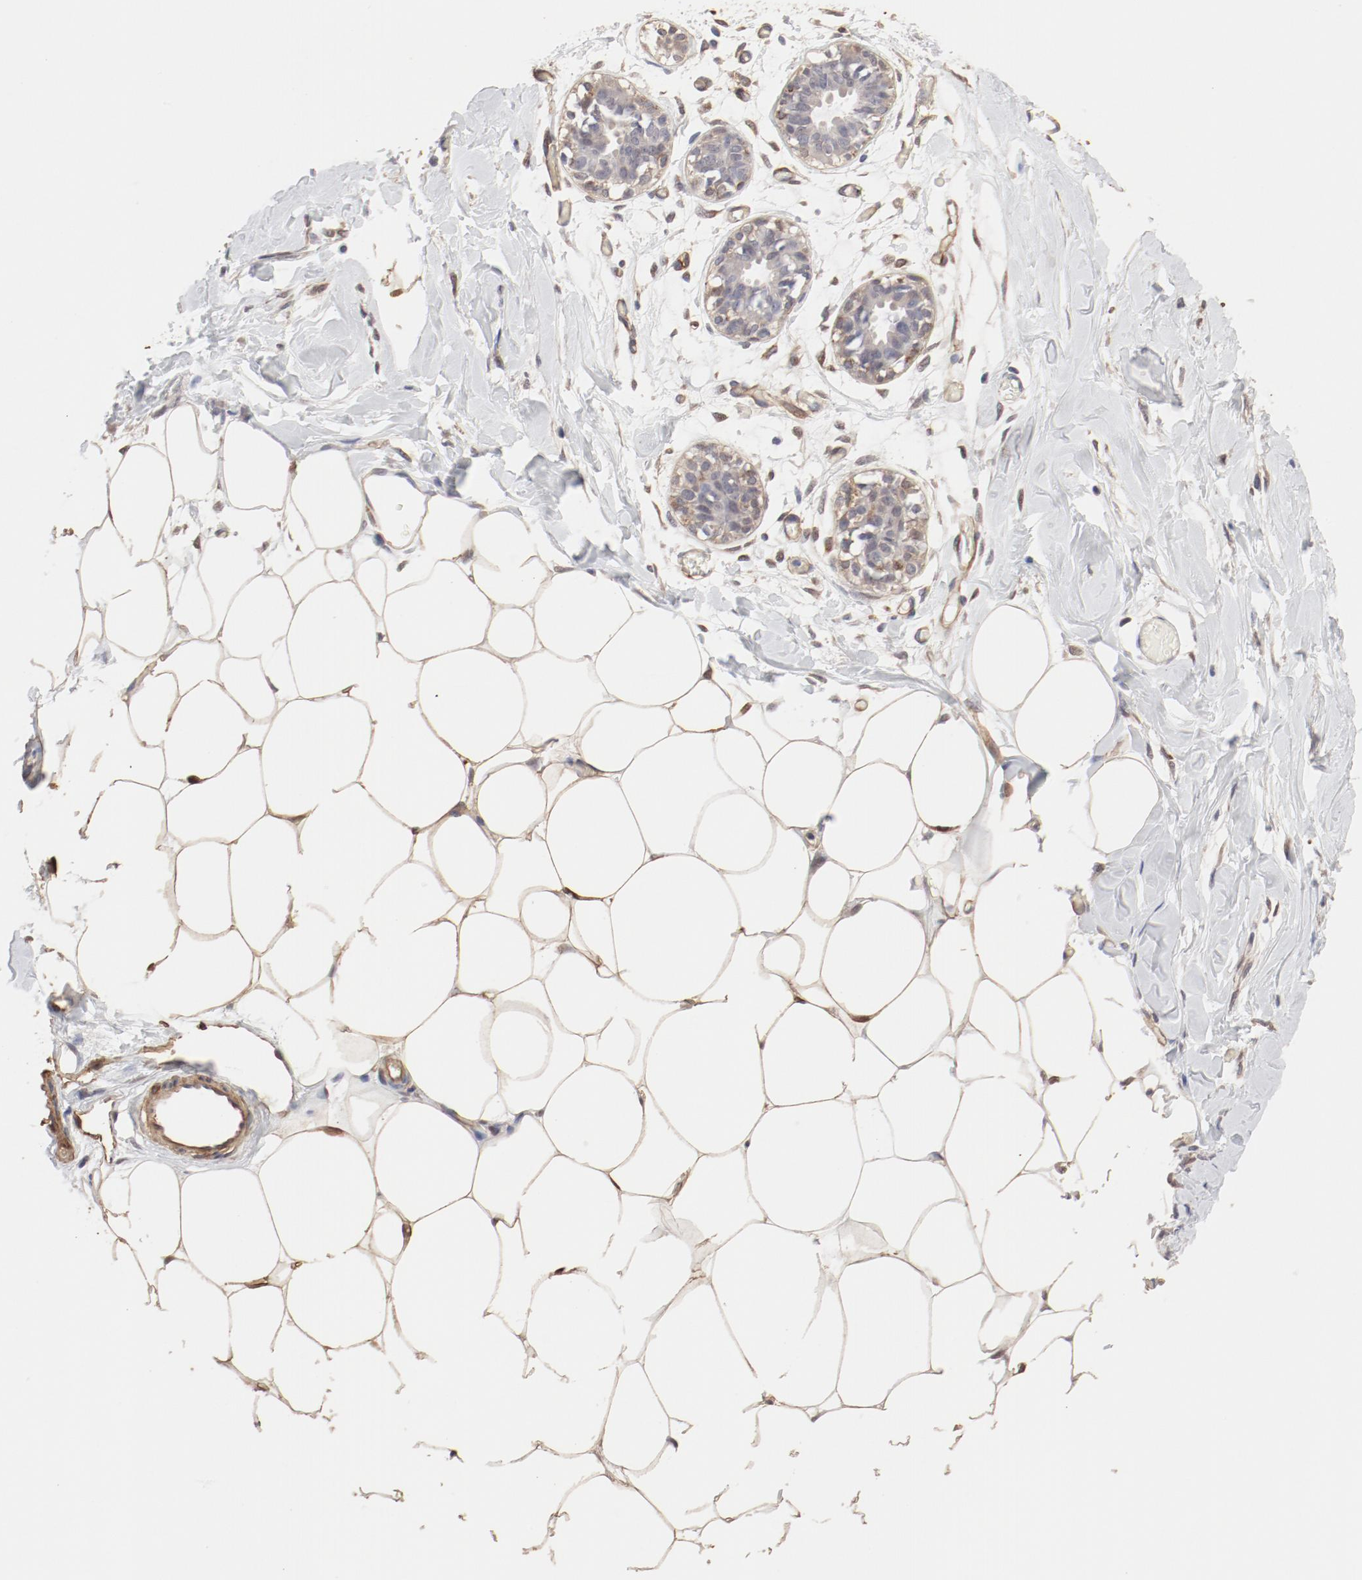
{"staining": {"intensity": "moderate", "quantity": ">75%", "location": "cytoplasmic/membranous"}, "tissue": "breast", "cell_type": "Adipocytes", "image_type": "normal", "snomed": [{"axis": "morphology", "description": "Normal tissue, NOS"}, {"axis": "topography", "description": "Breast"}, {"axis": "topography", "description": "Adipose tissue"}], "caption": "This photomicrograph exhibits unremarkable breast stained with immunohistochemistry (IHC) to label a protein in brown. The cytoplasmic/membranous of adipocytes show moderate positivity for the protein. Nuclei are counter-stained blue.", "gene": "MAGED4B", "patient": {"sex": "female", "age": 25}}